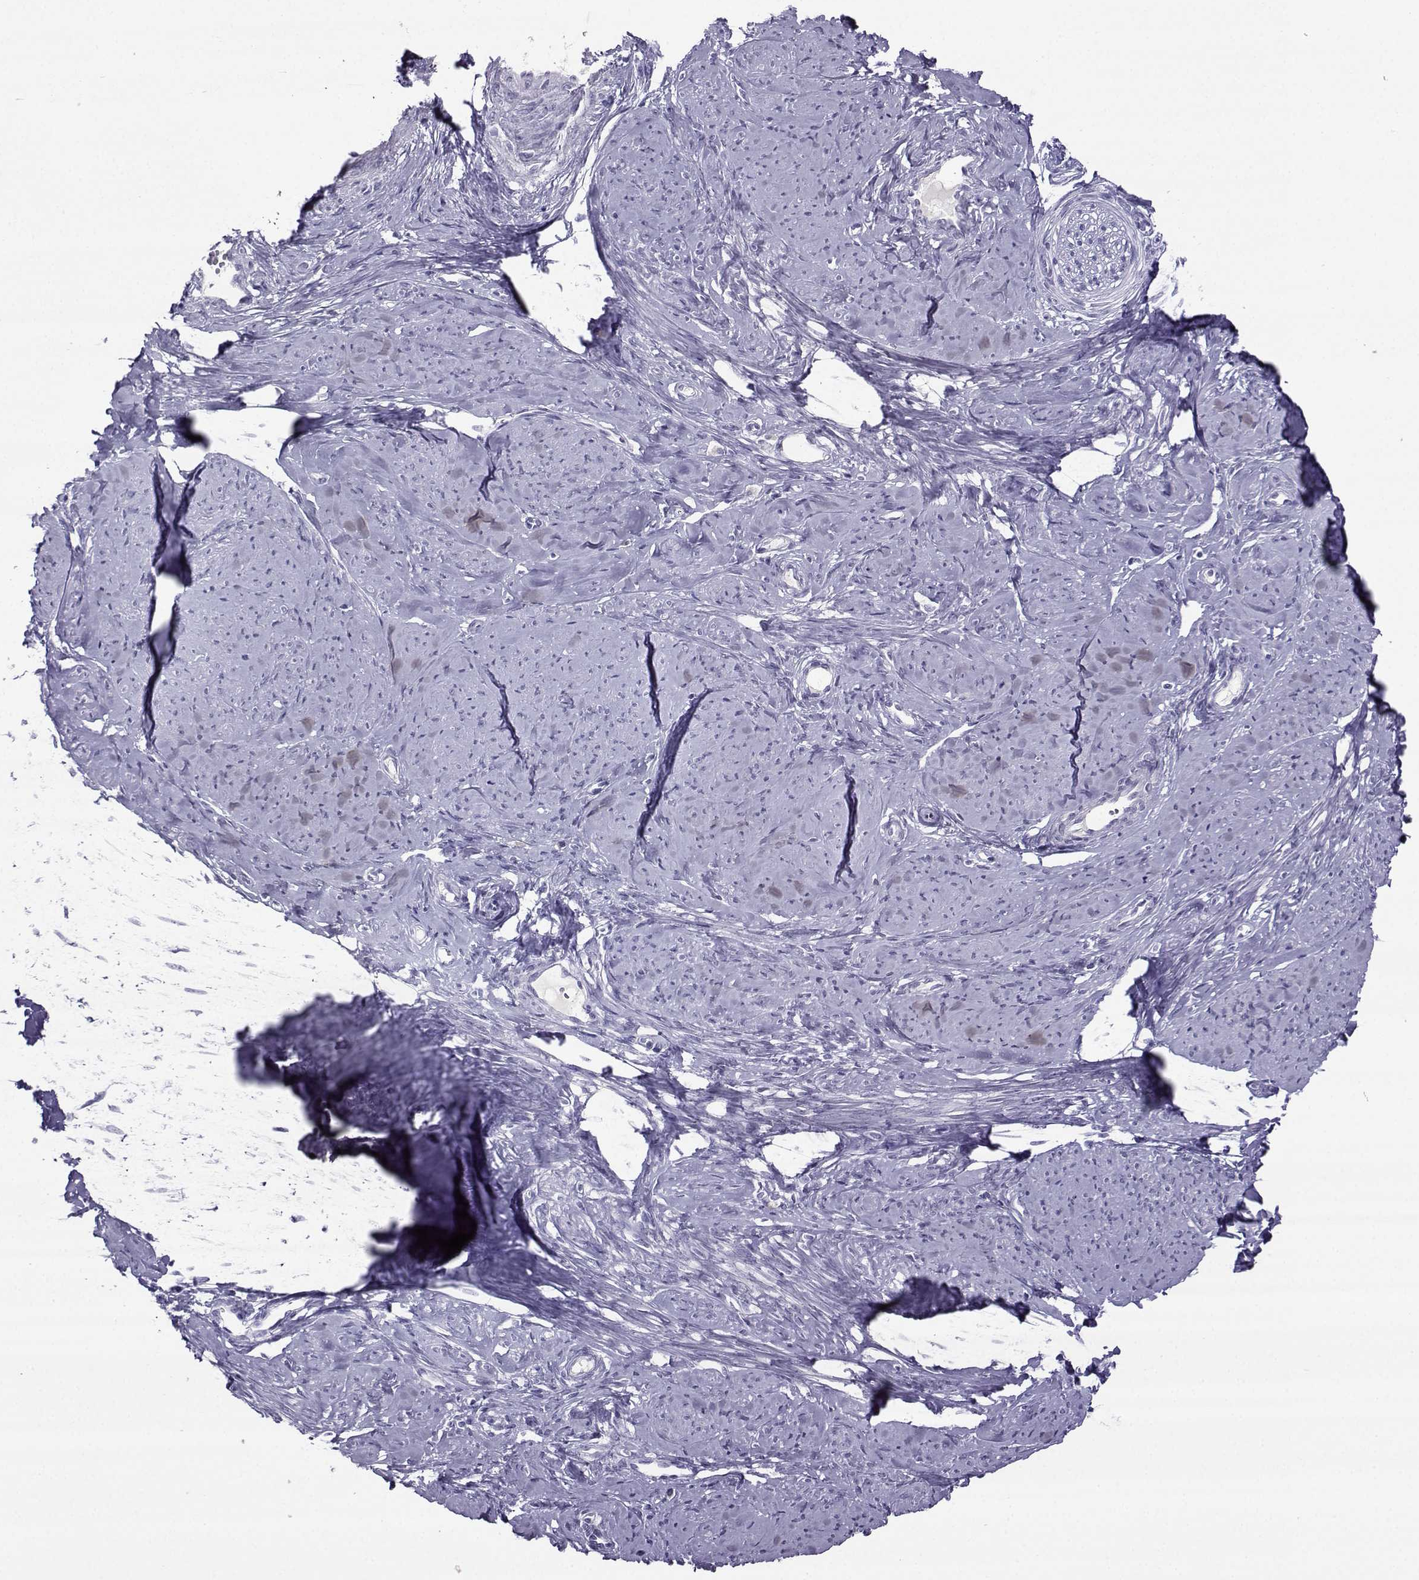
{"staining": {"intensity": "negative", "quantity": "none", "location": "none"}, "tissue": "smooth muscle", "cell_type": "Smooth muscle cells", "image_type": "normal", "snomed": [{"axis": "morphology", "description": "Normal tissue, NOS"}, {"axis": "topography", "description": "Smooth muscle"}], "caption": "Benign smooth muscle was stained to show a protein in brown. There is no significant staining in smooth muscle cells. The staining was performed using DAB (3,3'-diaminobenzidine) to visualize the protein expression in brown, while the nuclei were stained in blue with hematoxylin (Magnification: 20x).", "gene": "ARMC2", "patient": {"sex": "female", "age": 48}}